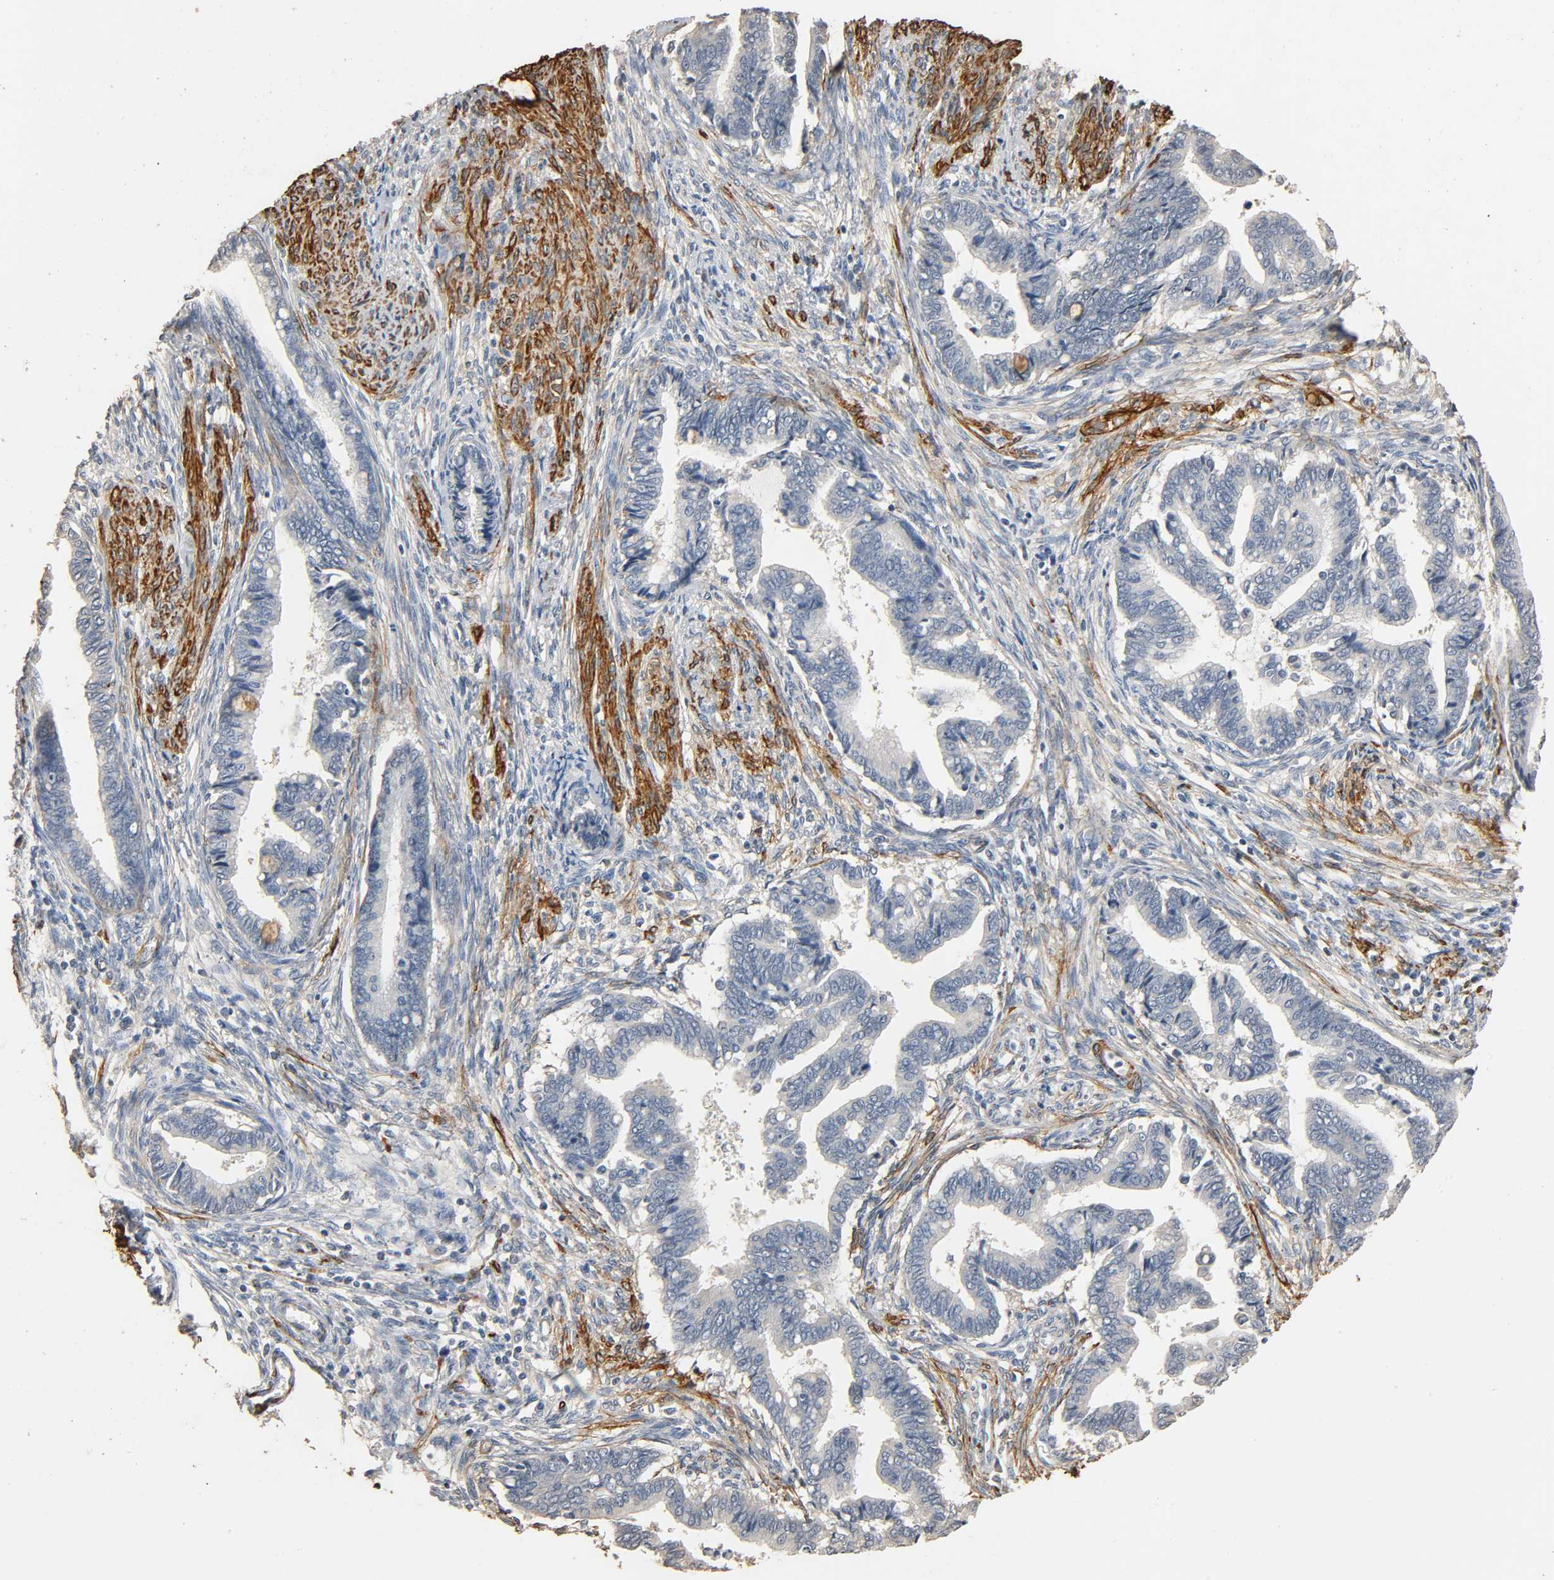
{"staining": {"intensity": "weak", "quantity": "<25%", "location": "cytoplasmic/membranous"}, "tissue": "cervical cancer", "cell_type": "Tumor cells", "image_type": "cancer", "snomed": [{"axis": "morphology", "description": "Adenocarcinoma, NOS"}, {"axis": "topography", "description": "Cervix"}], "caption": "IHC micrograph of neoplastic tissue: cervical adenocarcinoma stained with DAB demonstrates no significant protein staining in tumor cells.", "gene": "GSTA3", "patient": {"sex": "female", "age": 44}}